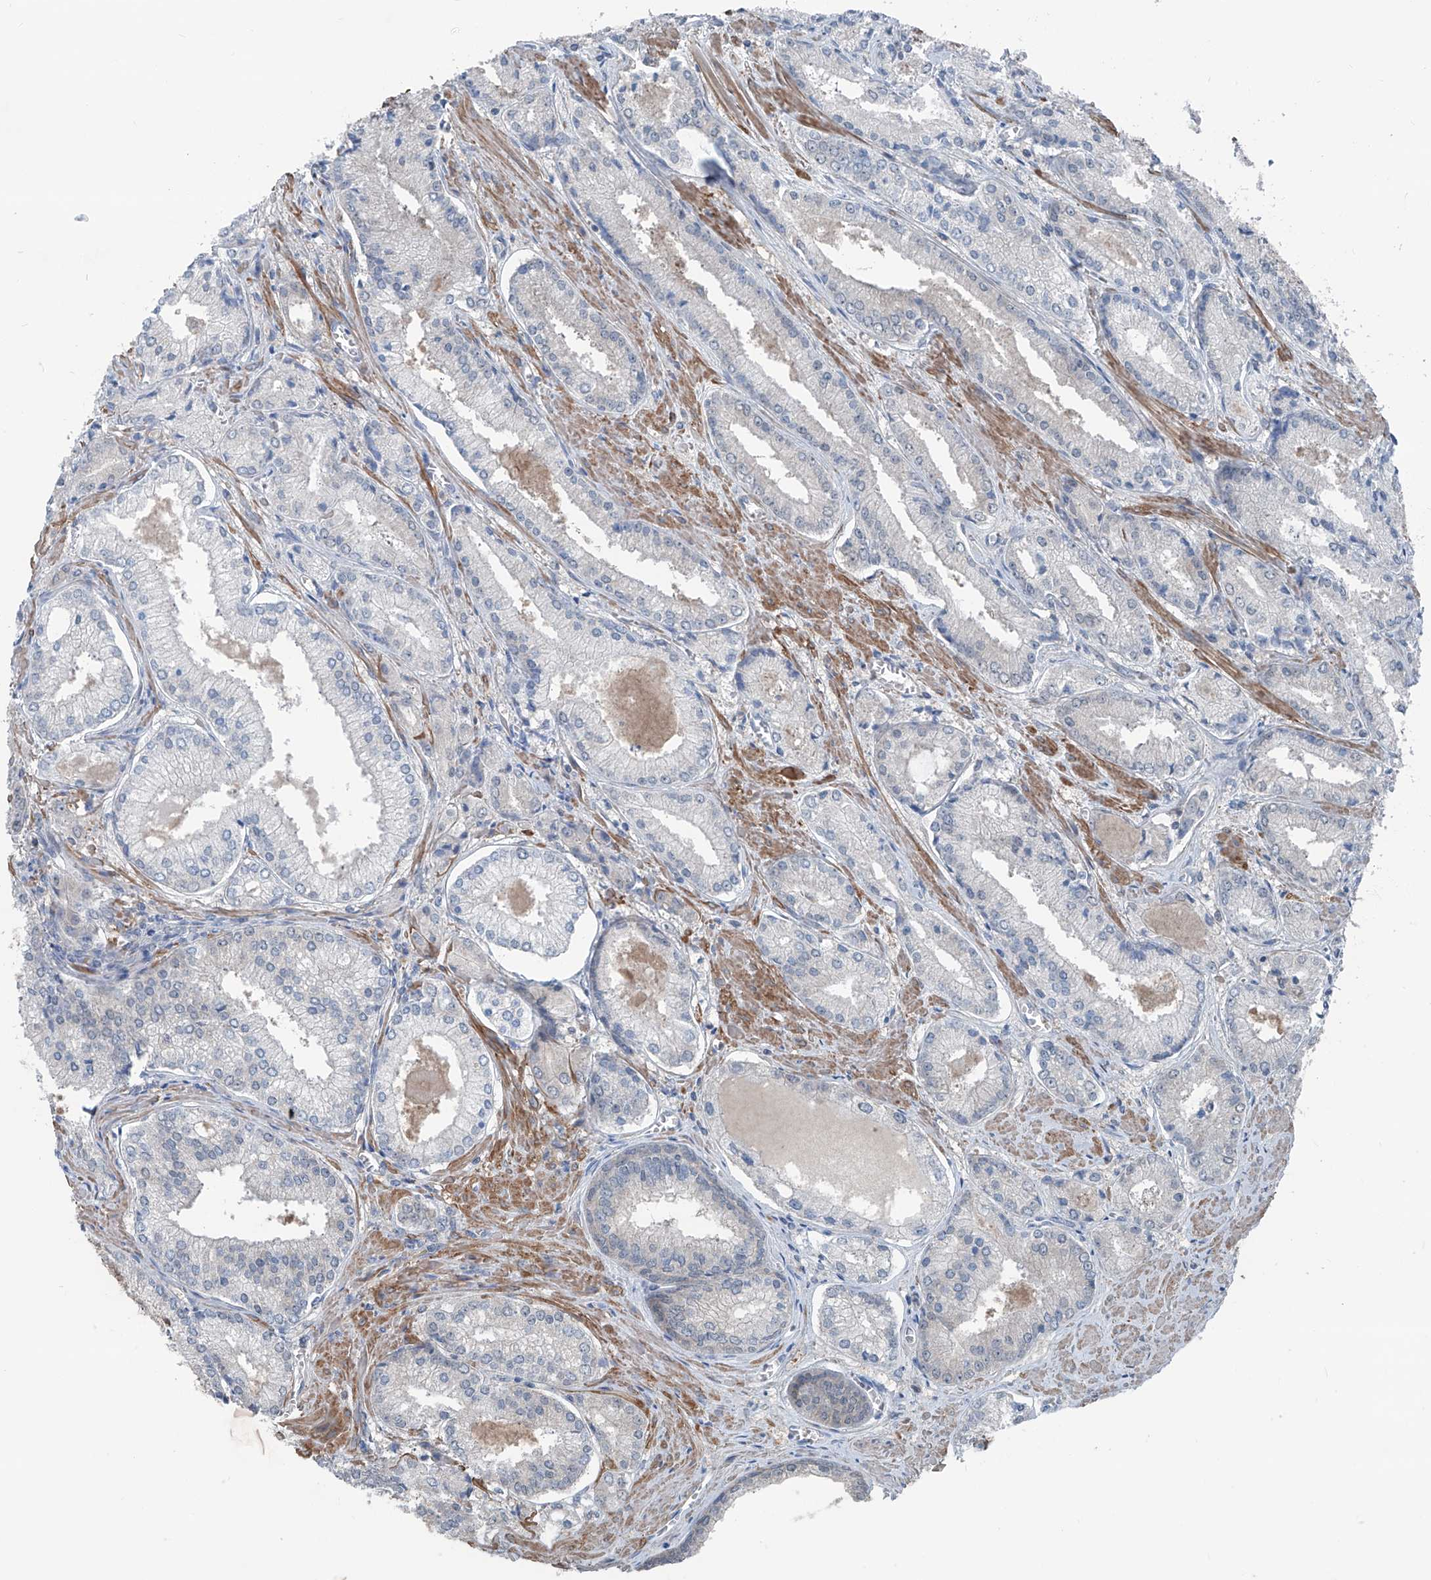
{"staining": {"intensity": "weak", "quantity": "<25%", "location": "cytoplasmic/membranous"}, "tissue": "prostate cancer", "cell_type": "Tumor cells", "image_type": "cancer", "snomed": [{"axis": "morphology", "description": "Adenocarcinoma, Low grade"}, {"axis": "topography", "description": "Prostate"}], "caption": "This photomicrograph is of adenocarcinoma (low-grade) (prostate) stained with immunohistochemistry (IHC) to label a protein in brown with the nuclei are counter-stained blue. There is no positivity in tumor cells.", "gene": "HSPB11", "patient": {"sex": "male", "age": 54}}